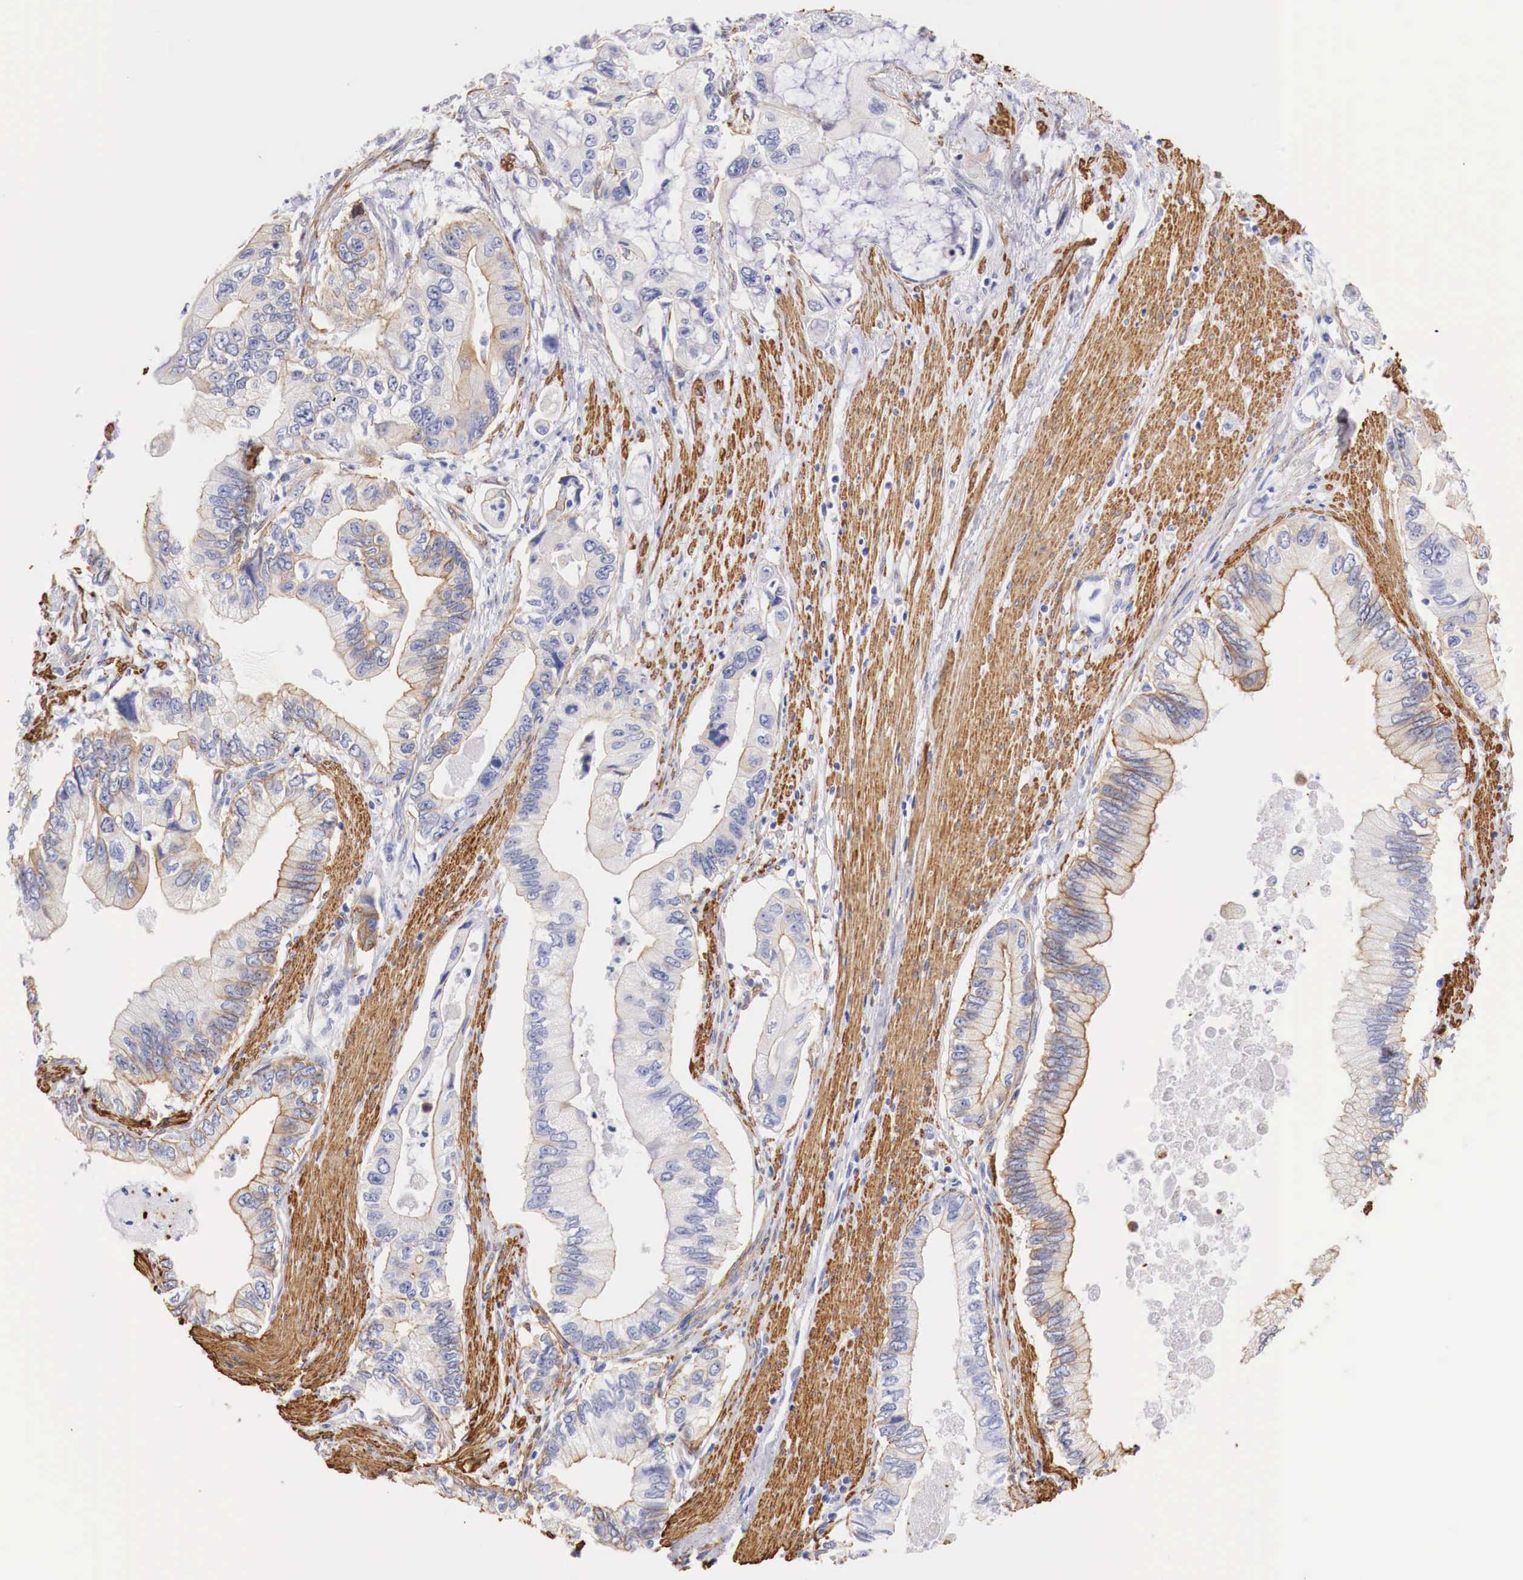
{"staining": {"intensity": "moderate", "quantity": "<25%", "location": "cytoplasmic/membranous"}, "tissue": "pancreatic cancer", "cell_type": "Tumor cells", "image_type": "cancer", "snomed": [{"axis": "morphology", "description": "Adenocarcinoma, NOS"}, {"axis": "topography", "description": "Pancreas"}, {"axis": "topography", "description": "Stomach, upper"}], "caption": "Moderate cytoplasmic/membranous expression for a protein is seen in approximately <25% of tumor cells of pancreatic cancer using IHC.", "gene": "TPM1", "patient": {"sex": "male", "age": 77}}